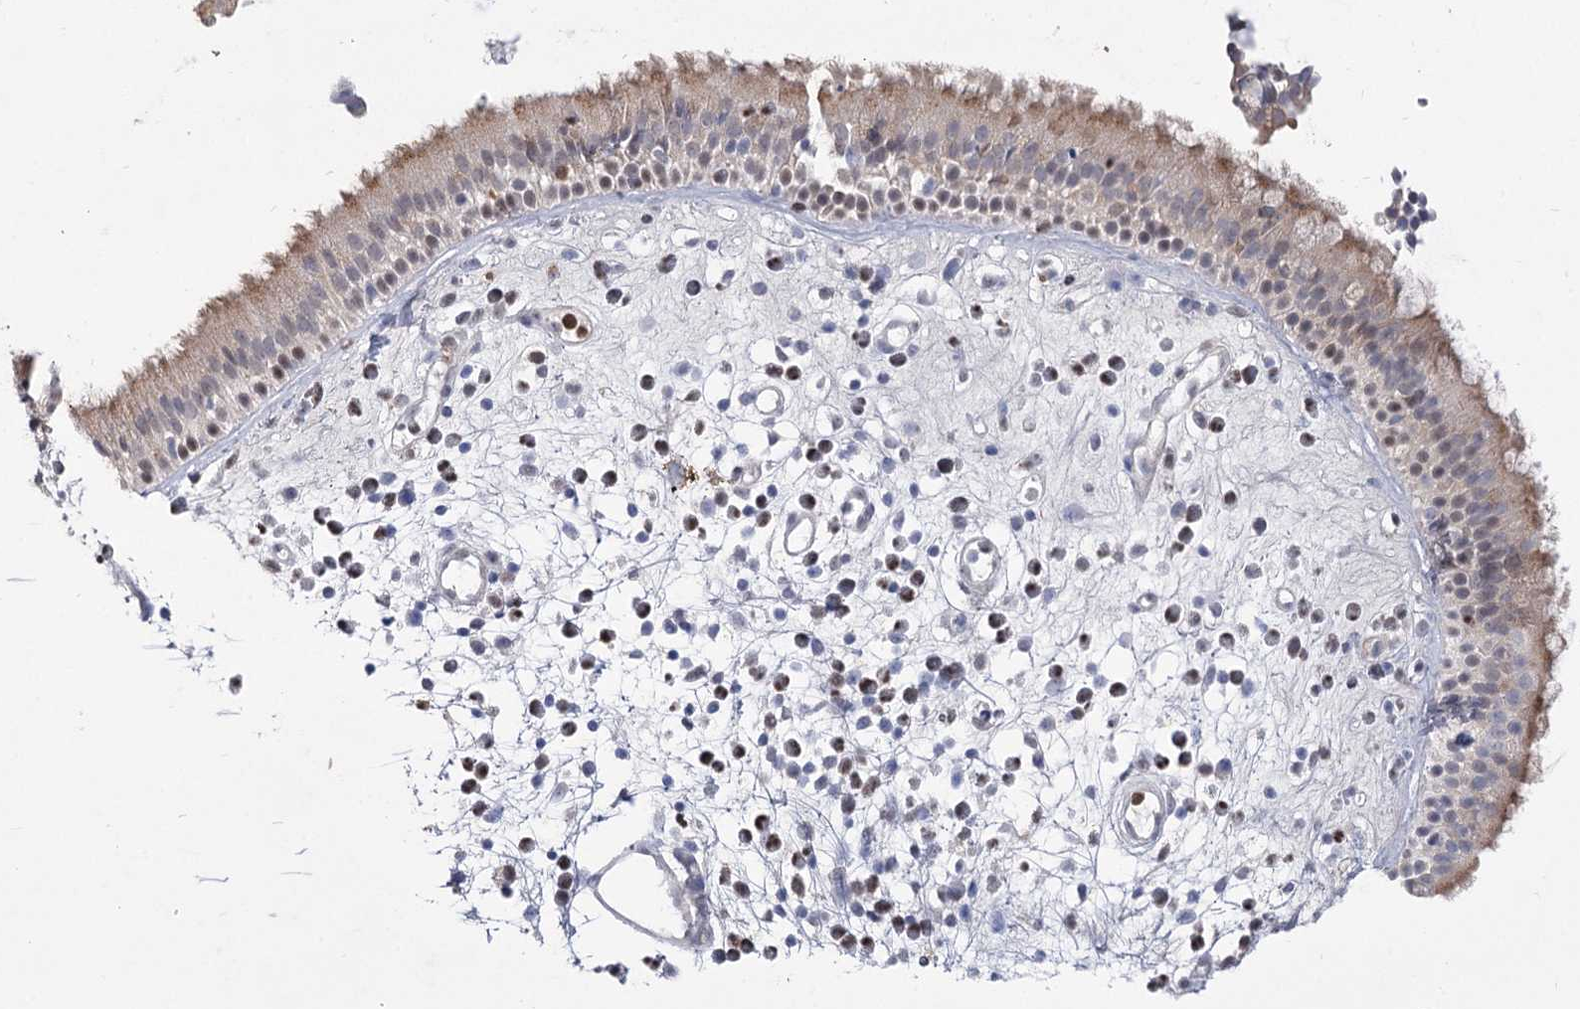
{"staining": {"intensity": "moderate", "quantity": "<25%", "location": "cytoplasmic/membranous"}, "tissue": "nasopharynx", "cell_type": "Respiratory epithelial cells", "image_type": "normal", "snomed": [{"axis": "morphology", "description": "Normal tissue, NOS"}, {"axis": "morphology", "description": "Inflammation, NOS"}, {"axis": "topography", "description": "Nasopharynx"}], "caption": "Moderate cytoplasmic/membranous protein staining is seen in about <25% of respiratory epithelial cells in nasopharynx. The staining was performed using DAB (3,3'-diaminobenzidine), with brown indicating positive protein expression. Nuclei are stained blue with hematoxylin.", "gene": "SIAE", "patient": {"sex": "male", "age": 29}}